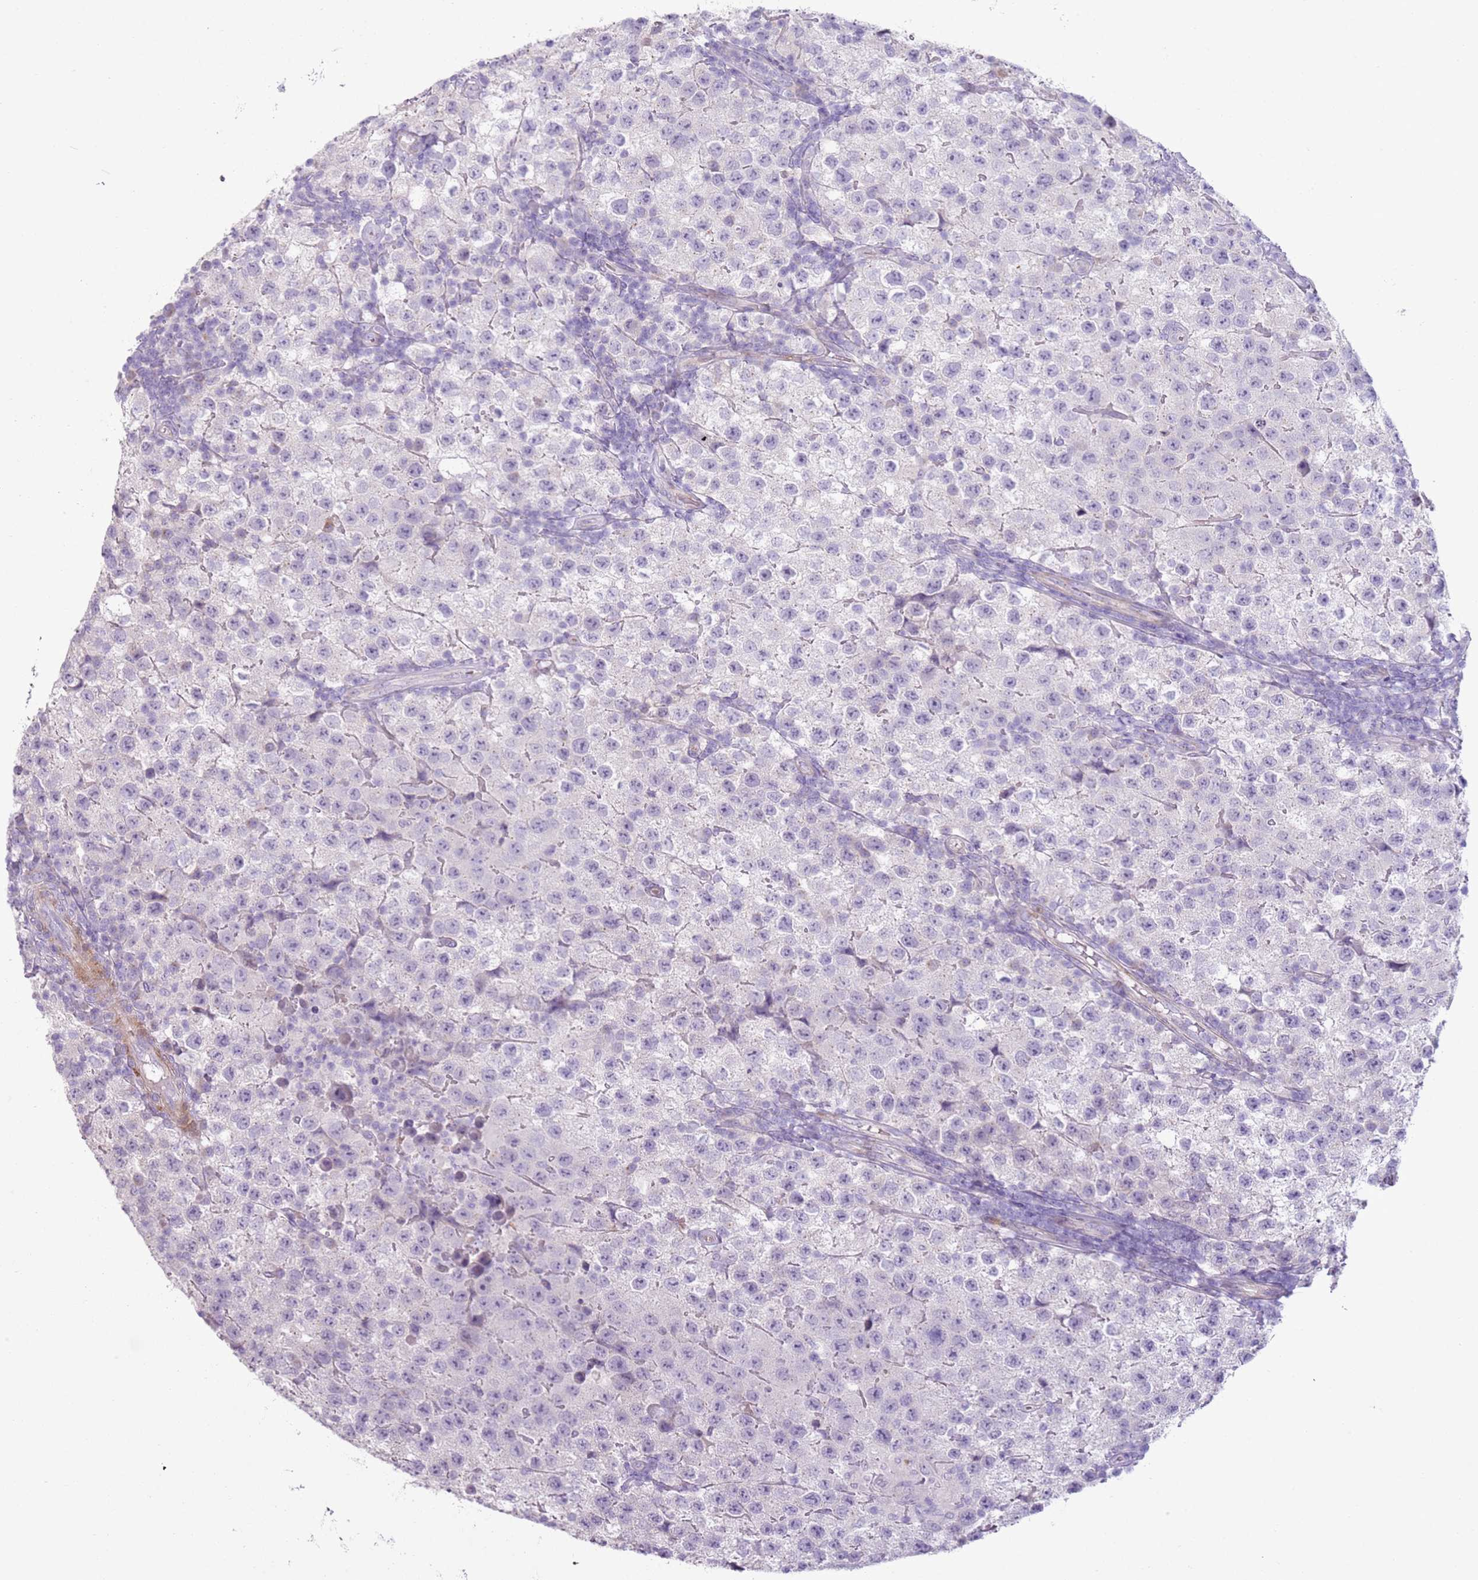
{"staining": {"intensity": "negative", "quantity": "none", "location": "none"}, "tissue": "testis cancer", "cell_type": "Tumor cells", "image_type": "cancer", "snomed": [{"axis": "morphology", "description": "Seminoma, NOS"}, {"axis": "morphology", "description": "Carcinoma, Embryonal, NOS"}, {"axis": "topography", "description": "Testis"}], "caption": "The micrograph exhibits no significant expression in tumor cells of testis cancer (embryonal carcinoma).", "gene": "ZNF239", "patient": {"sex": "male", "age": 41}}